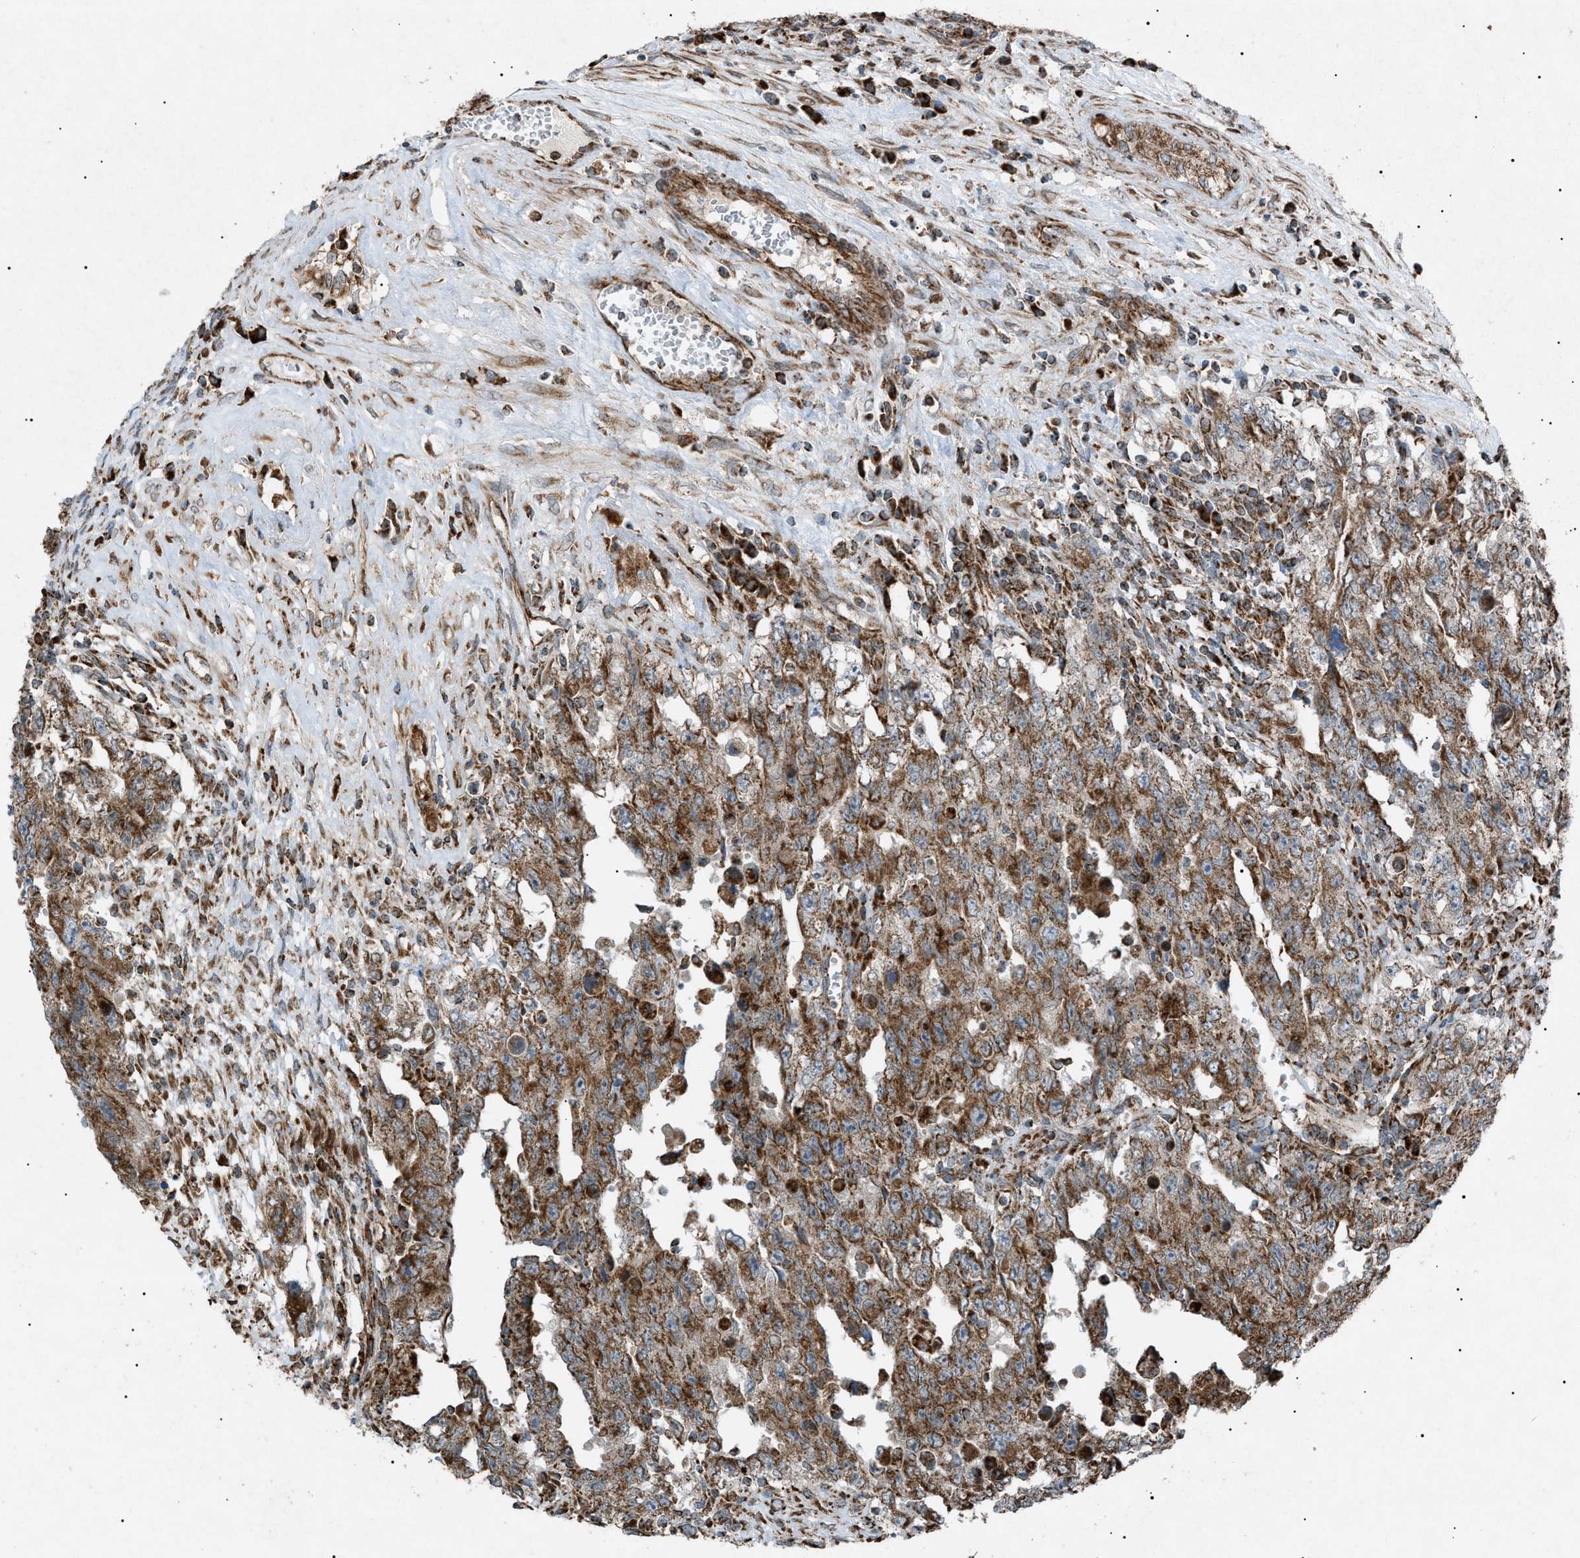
{"staining": {"intensity": "moderate", "quantity": ">75%", "location": "cytoplasmic/membranous"}, "tissue": "testis cancer", "cell_type": "Tumor cells", "image_type": "cancer", "snomed": [{"axis": "morphology", "description": "Carcinoma, Embryonal, NOS"}, {"axis": "topography", "description": "Testis"}], "caption": "Protein analysis of testis cancer (embryonal carcinoma) tissue exhibits moderate cytoplasmic/membranous expression in approximately >75% of tumor cells.", "gene": "C1GALT1C1", "patient": {"sex": "male", "age": 28}}